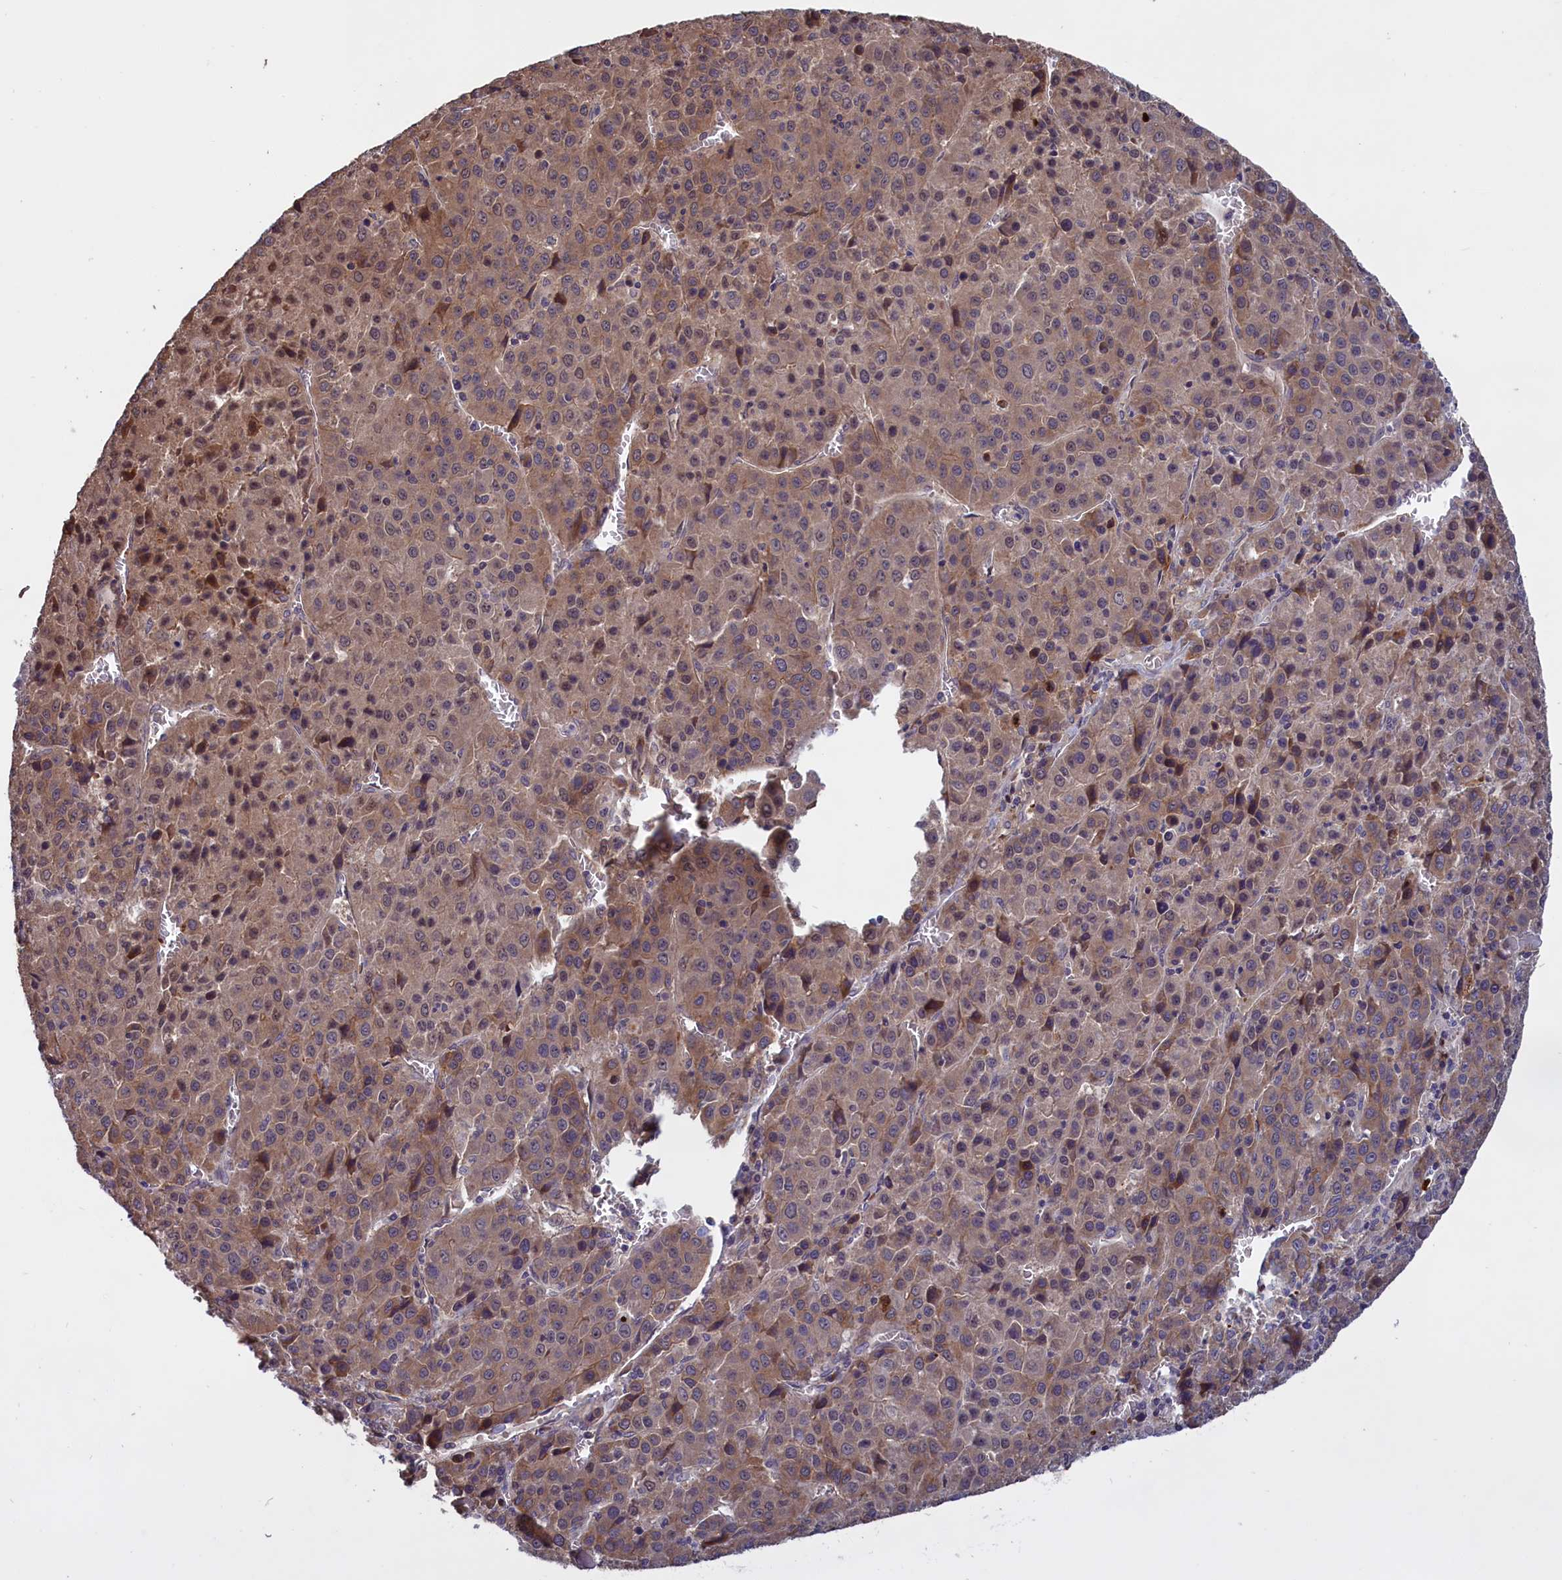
{"staining": {"intensity": "weak", "quantity": ">75%", "location": "cytoplasmic/membranous"}, "tissue": "liver cancer", "cell_type": "Tumor cells", "image_type": "cancer", "snomed": [{"axis": "morphology", "description": "Carcinoma, Hepatocellular, NOS"}, {"axis": "topography", "description": "Liver"}], "caption": "Human liver cancer stained for a protein (brown) displays weak cytoplasmic/membranous positive positivity in approximately >75% of tumor cells.", "gene": "DENND1B", "patient": {"sex": "female", "age": 53}}